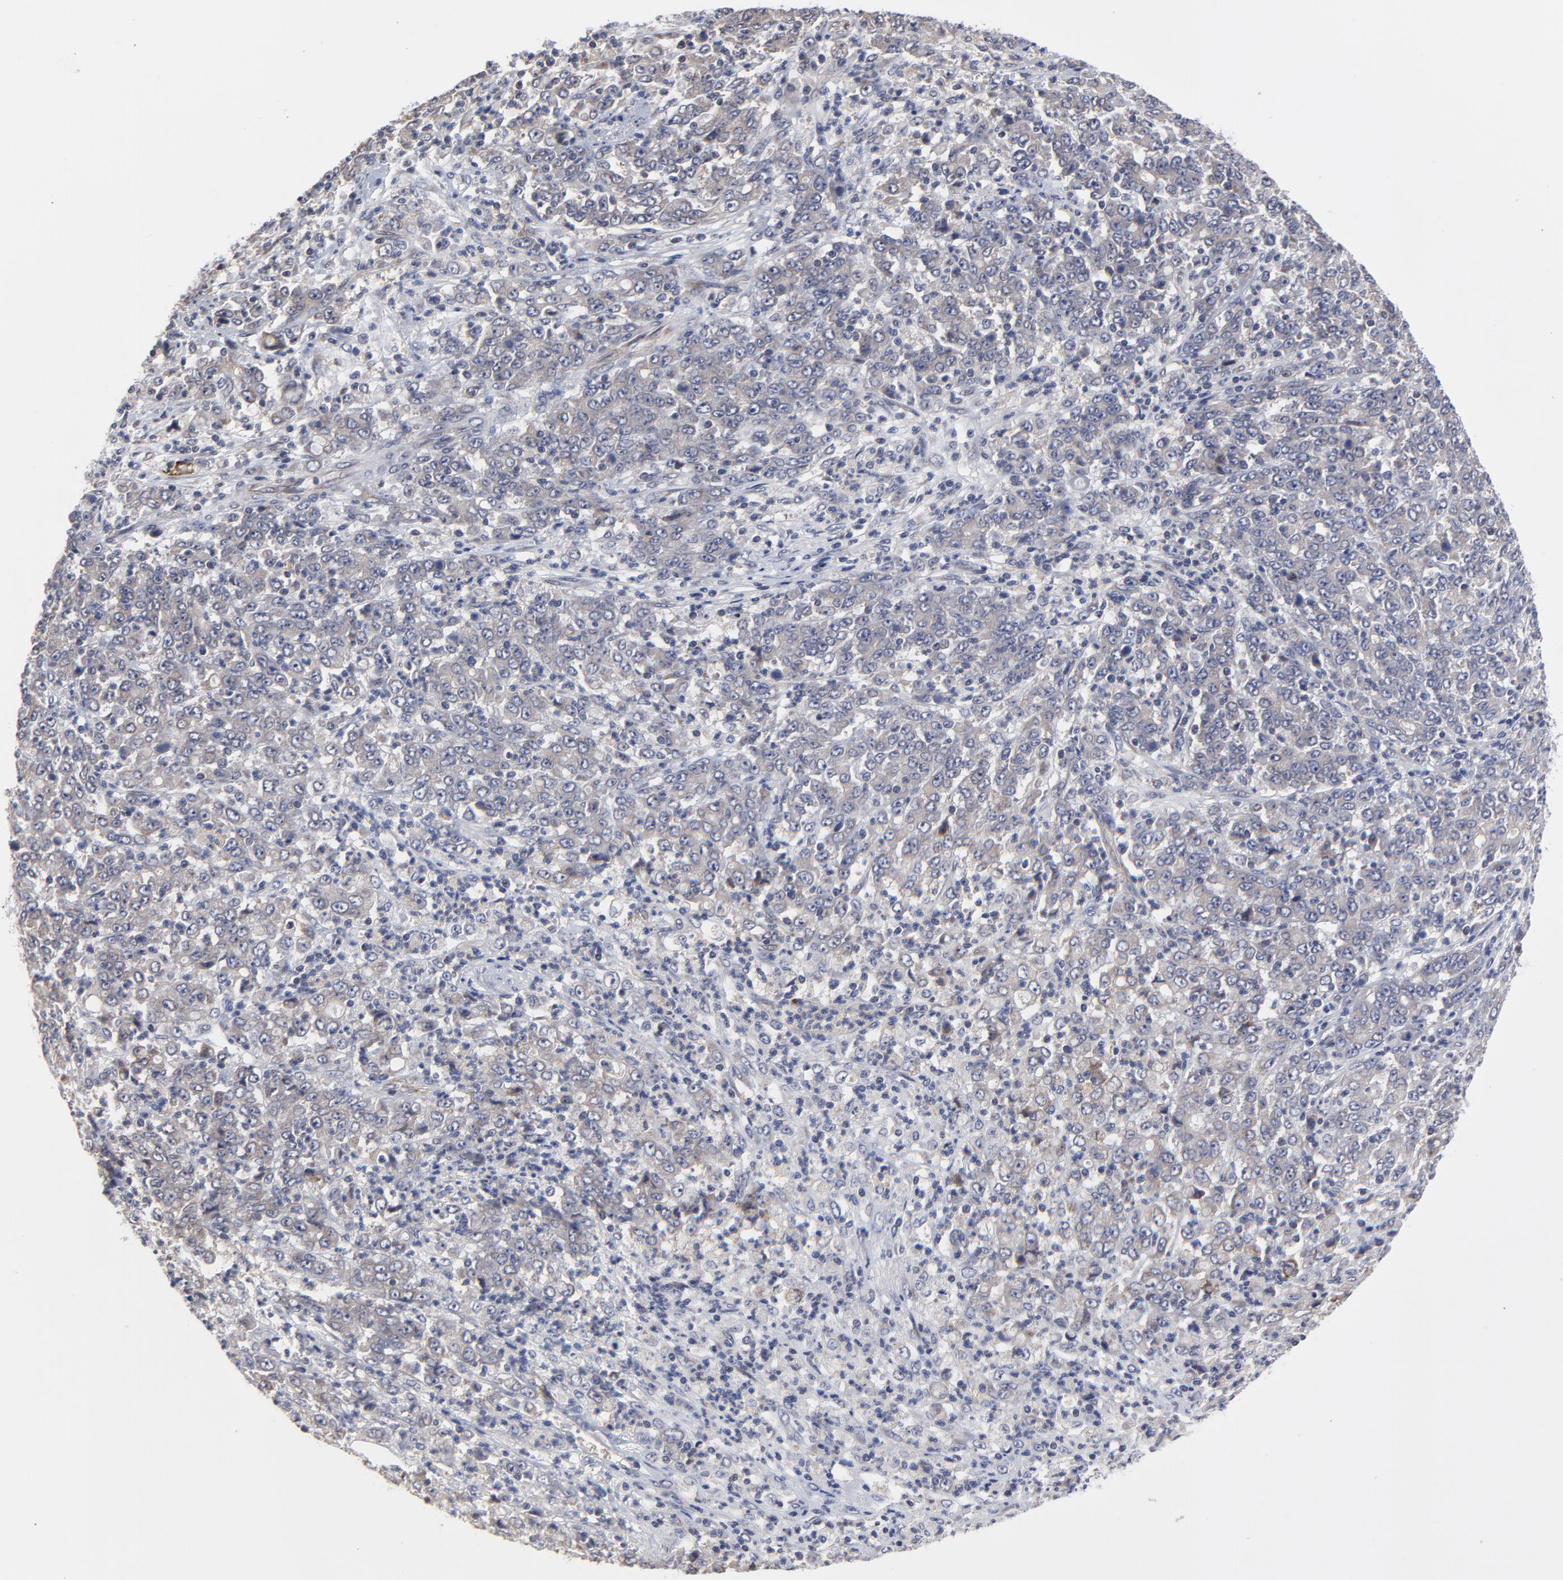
{"staining": {"intensity": "weak", "quantity": ">75%", "location": "cytoplasmic/membranous"}, "tissue": "stomach cancer", "cell_type": "Tumor cells", "image_type": "cancer", "snomed": [{"axis": "morphology", "description": "Adenocarcinoma, NOS"}, {"axis": "topography", "description": "Stomach, lower"}], "caption": "Weak cytoplasmic/membranous protein expression is appreciated in about >75% of tumor cells in adenocarcinoma (stomach).", "gene": "ZNF157", "patient": {"sex": "female", "age": 71}}